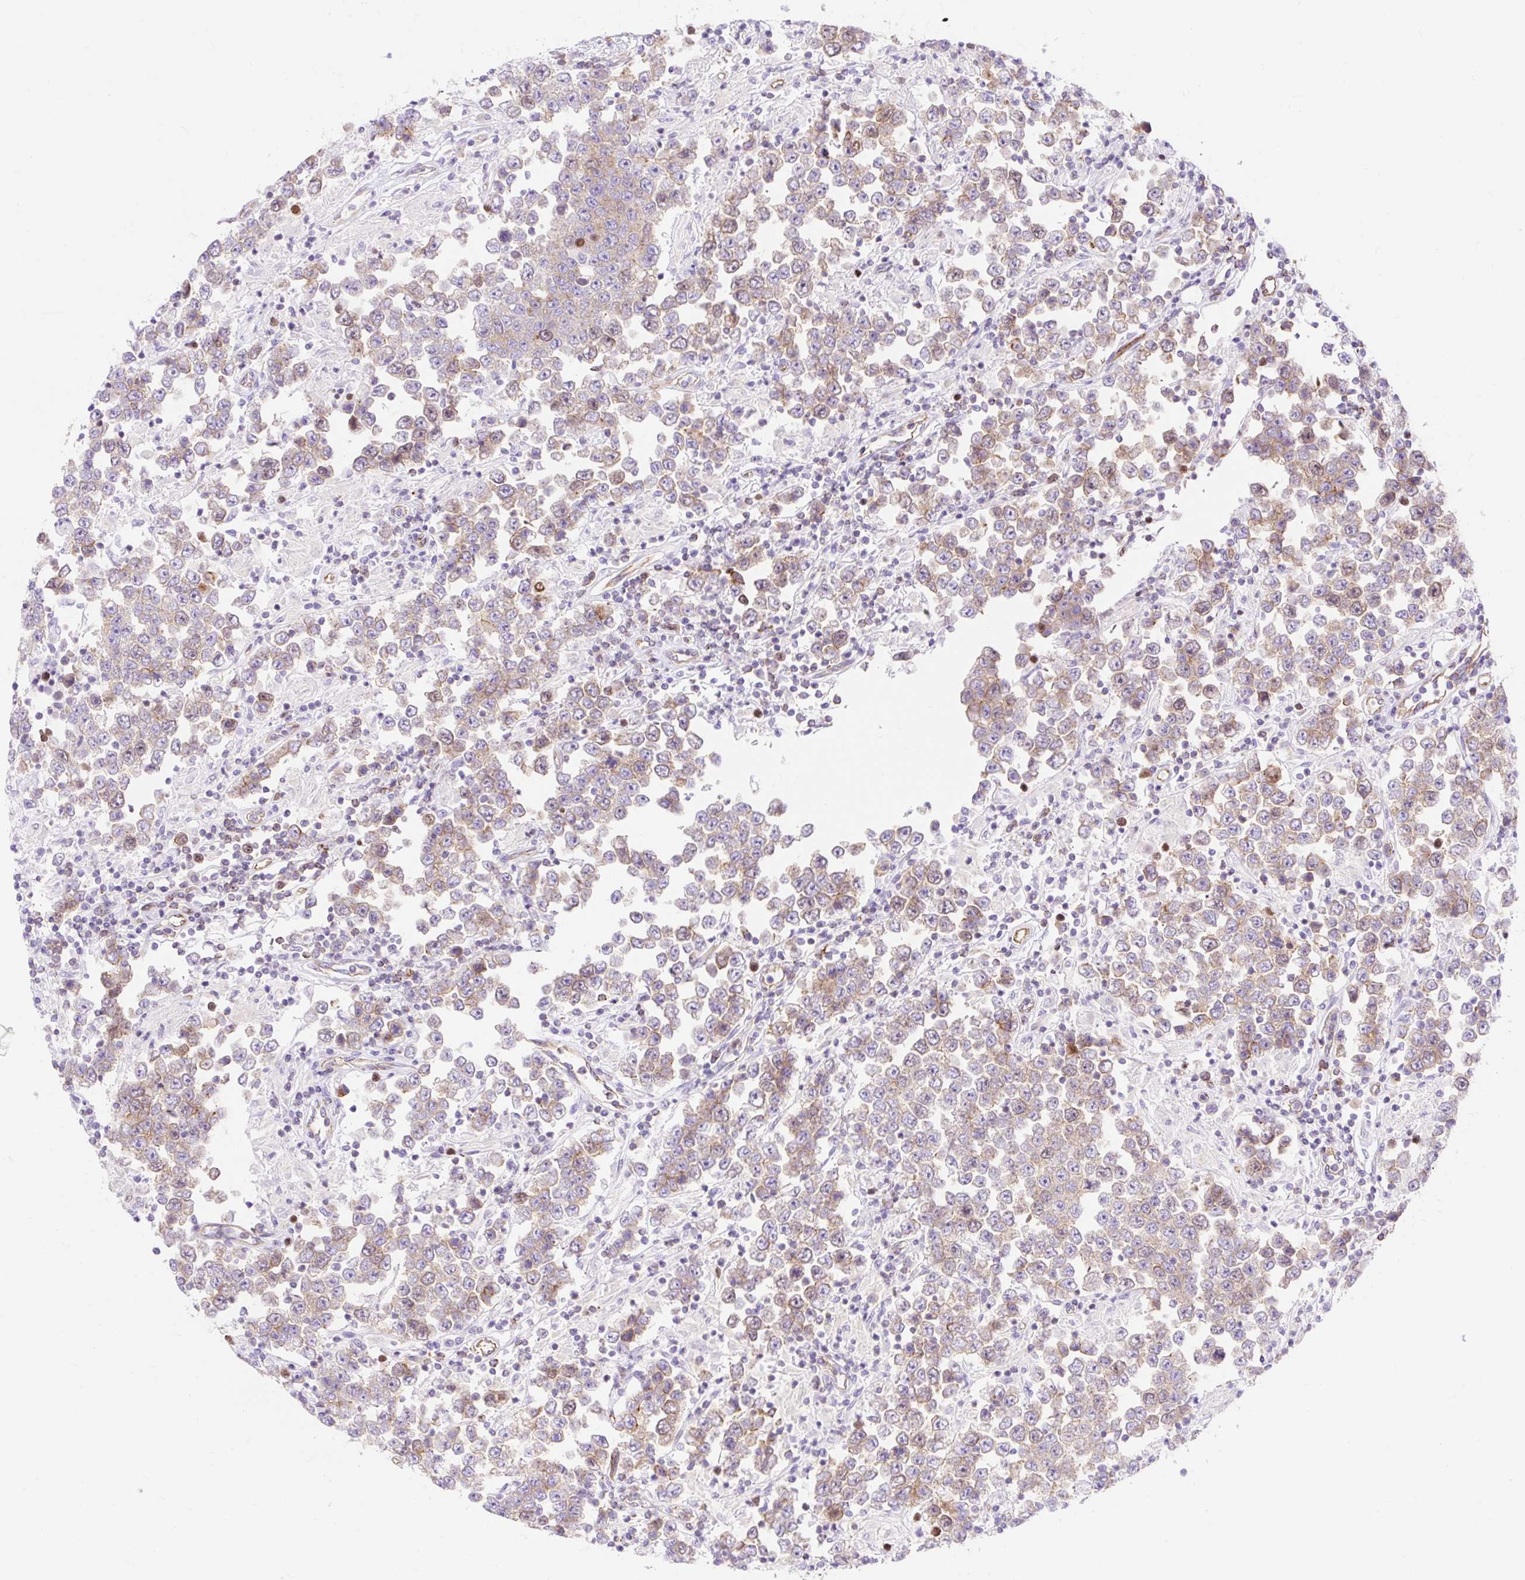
{"staining": {"intensity": "weak", "quantity": "25%-75%", "location": "cytoplasmic/membranous"}, "tissue": "testis cancer", "cell_type": "Tumor cells", "image_type": "cancer", "snomed": [{"axis": "morphology", "description": "Normal tissue, NOS"}, {"axis": "morphology", "description": "Urothelial carcinoma, High grade"}, {"axis": "morphology", "description": "Seminoma, NOS"}, {"axis": "morphology", "description": "Carcinoma, Embryonal, NOS"}, {"axis": "topography", "description": "Urinary bladder"}, {"axis": "topography", "description": "Testis"}], "caption": "DAB (3,3'-diaminobenzidine) immunohistochemical staining of testis cancer demonstrates weak cytoplasmic/membranous protein staining in approximately 25%-75% of tumor cells. The protein is stained brown, and the nuclei are stained in blue (DAB IHC with brightfield microscopy, high magnification).", "gene": "HIP1R", "patient": {"sex": "male", "age": 41}}